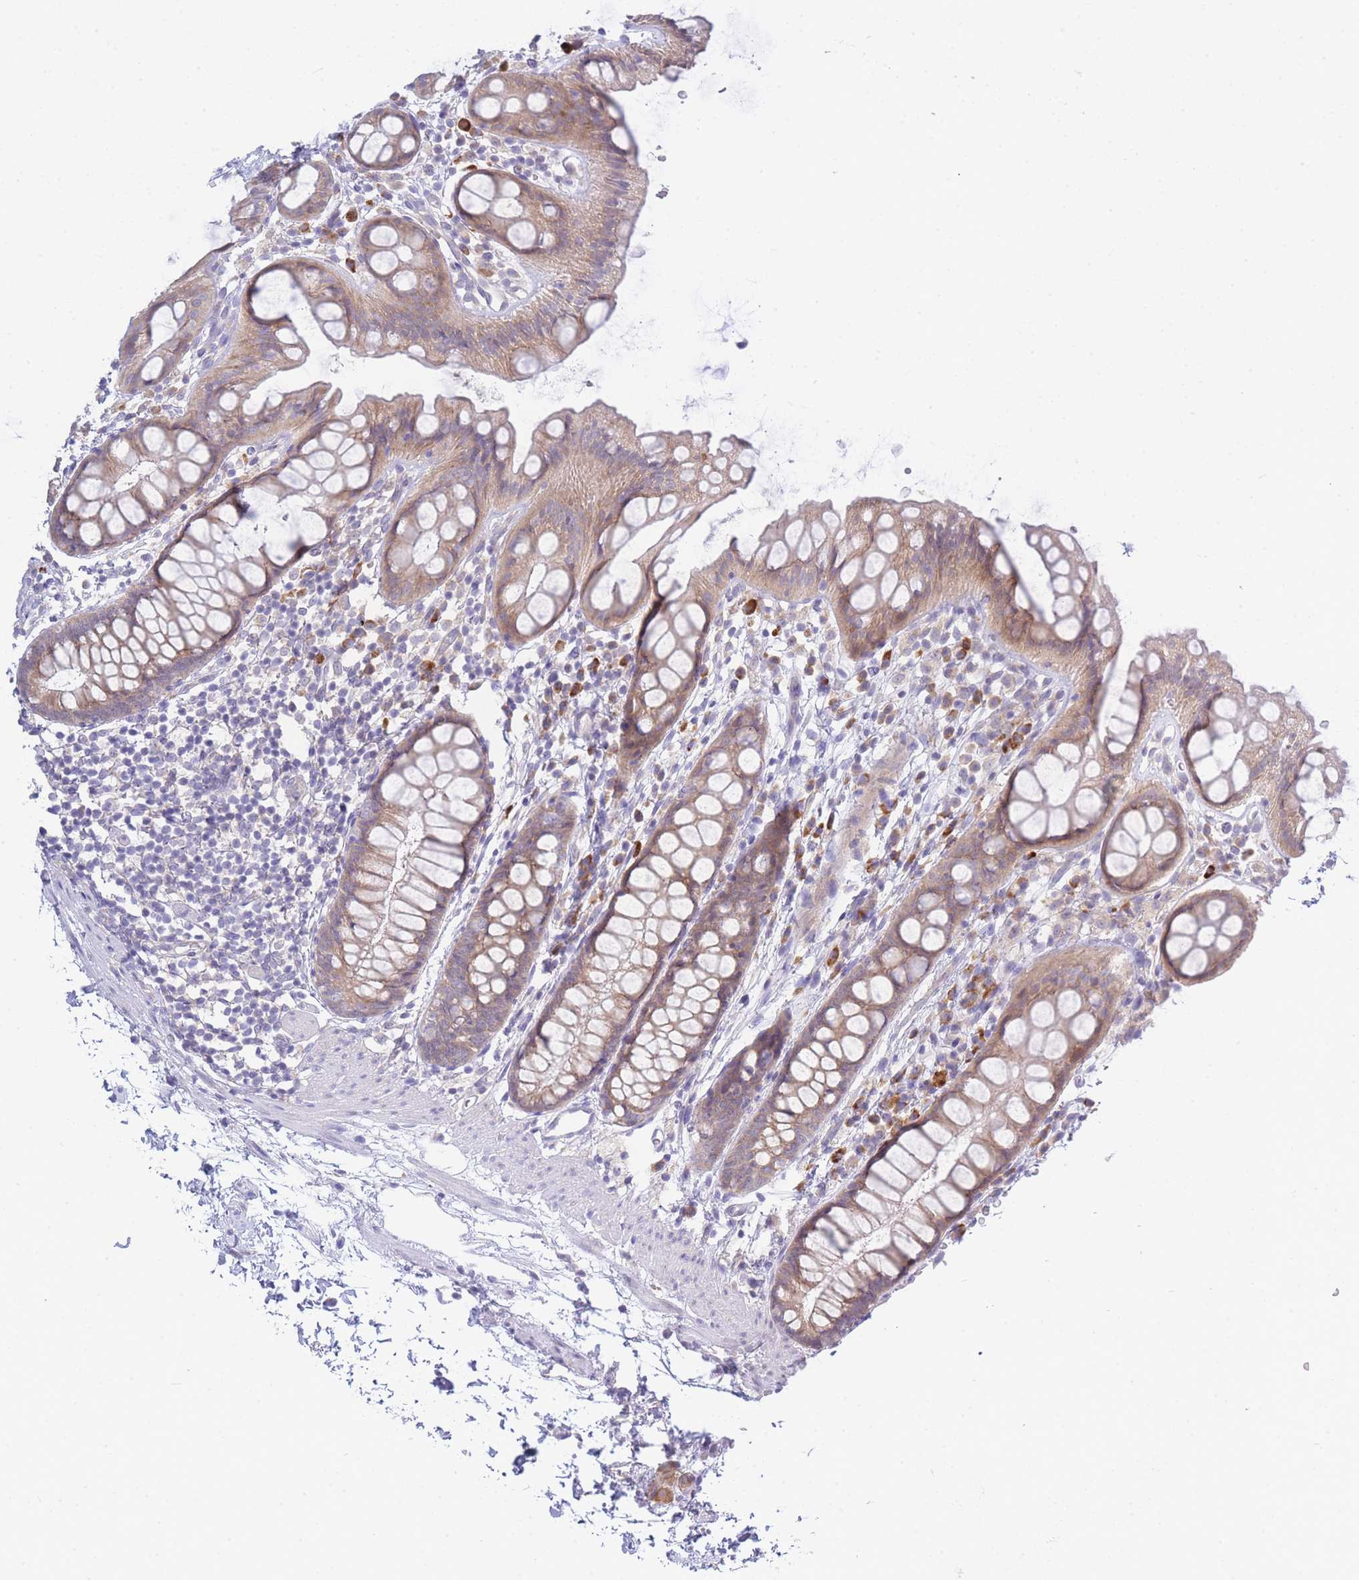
{"staining": {"intensity": "moderate", "quantity": ">75%", "location": "cytoplasmic/membranous"}, "tissue": "rectum", "cell_type": "Glandular cells", "image_type": "normal", "snomed": [{"axis": "morphology", "description": "Normal tissue, NOS"}, {"axis": "topography", "description": "Rectum"}], "caption": "Brown immunohistochemical staining in normal human rectum exhibits moderate cytoplasmic/membranous expression in about >75% of glandular cells. (IHC, brightfield microscopy, high magnification).", "gene": "ZNF510", "patient": {"sex": "female", "age": 65}}